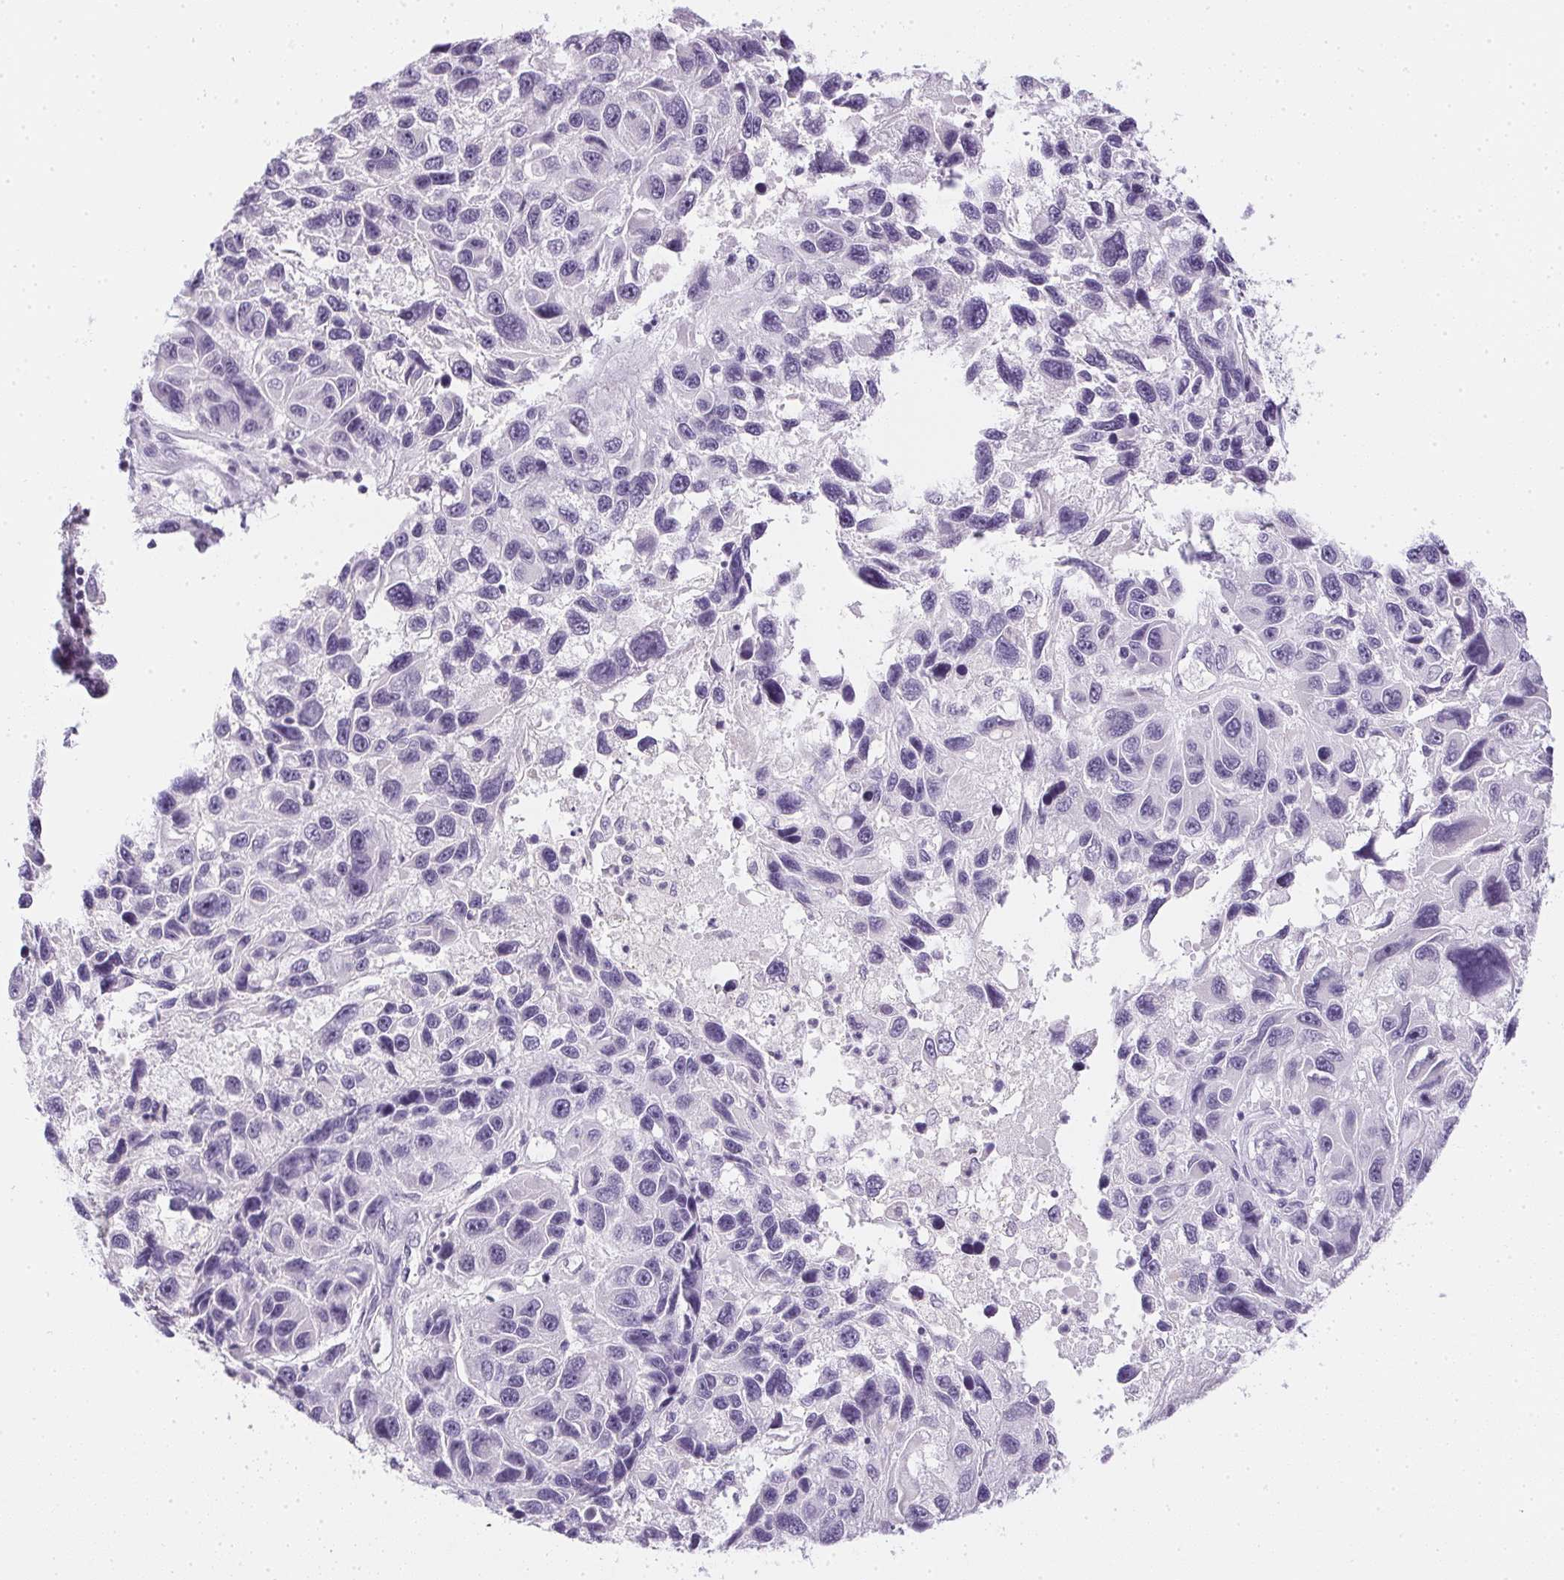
{"staining": {"intensity": "negative", "quantity": "none", "location": "none"}, "tissue": "melanoma", "cell_type": "Tumor cells", "image_type": "cancer", "snomed": [{"axis": "morphology", "description": "Malignant melanoma, NOS"}, {"axis": "topography", "description": "Skin"}], "caption": "Tumor cells show no significant positivity in malignant melanoma.", "gene": "PPY", "patient": {"sex": "male", "age": 53}}